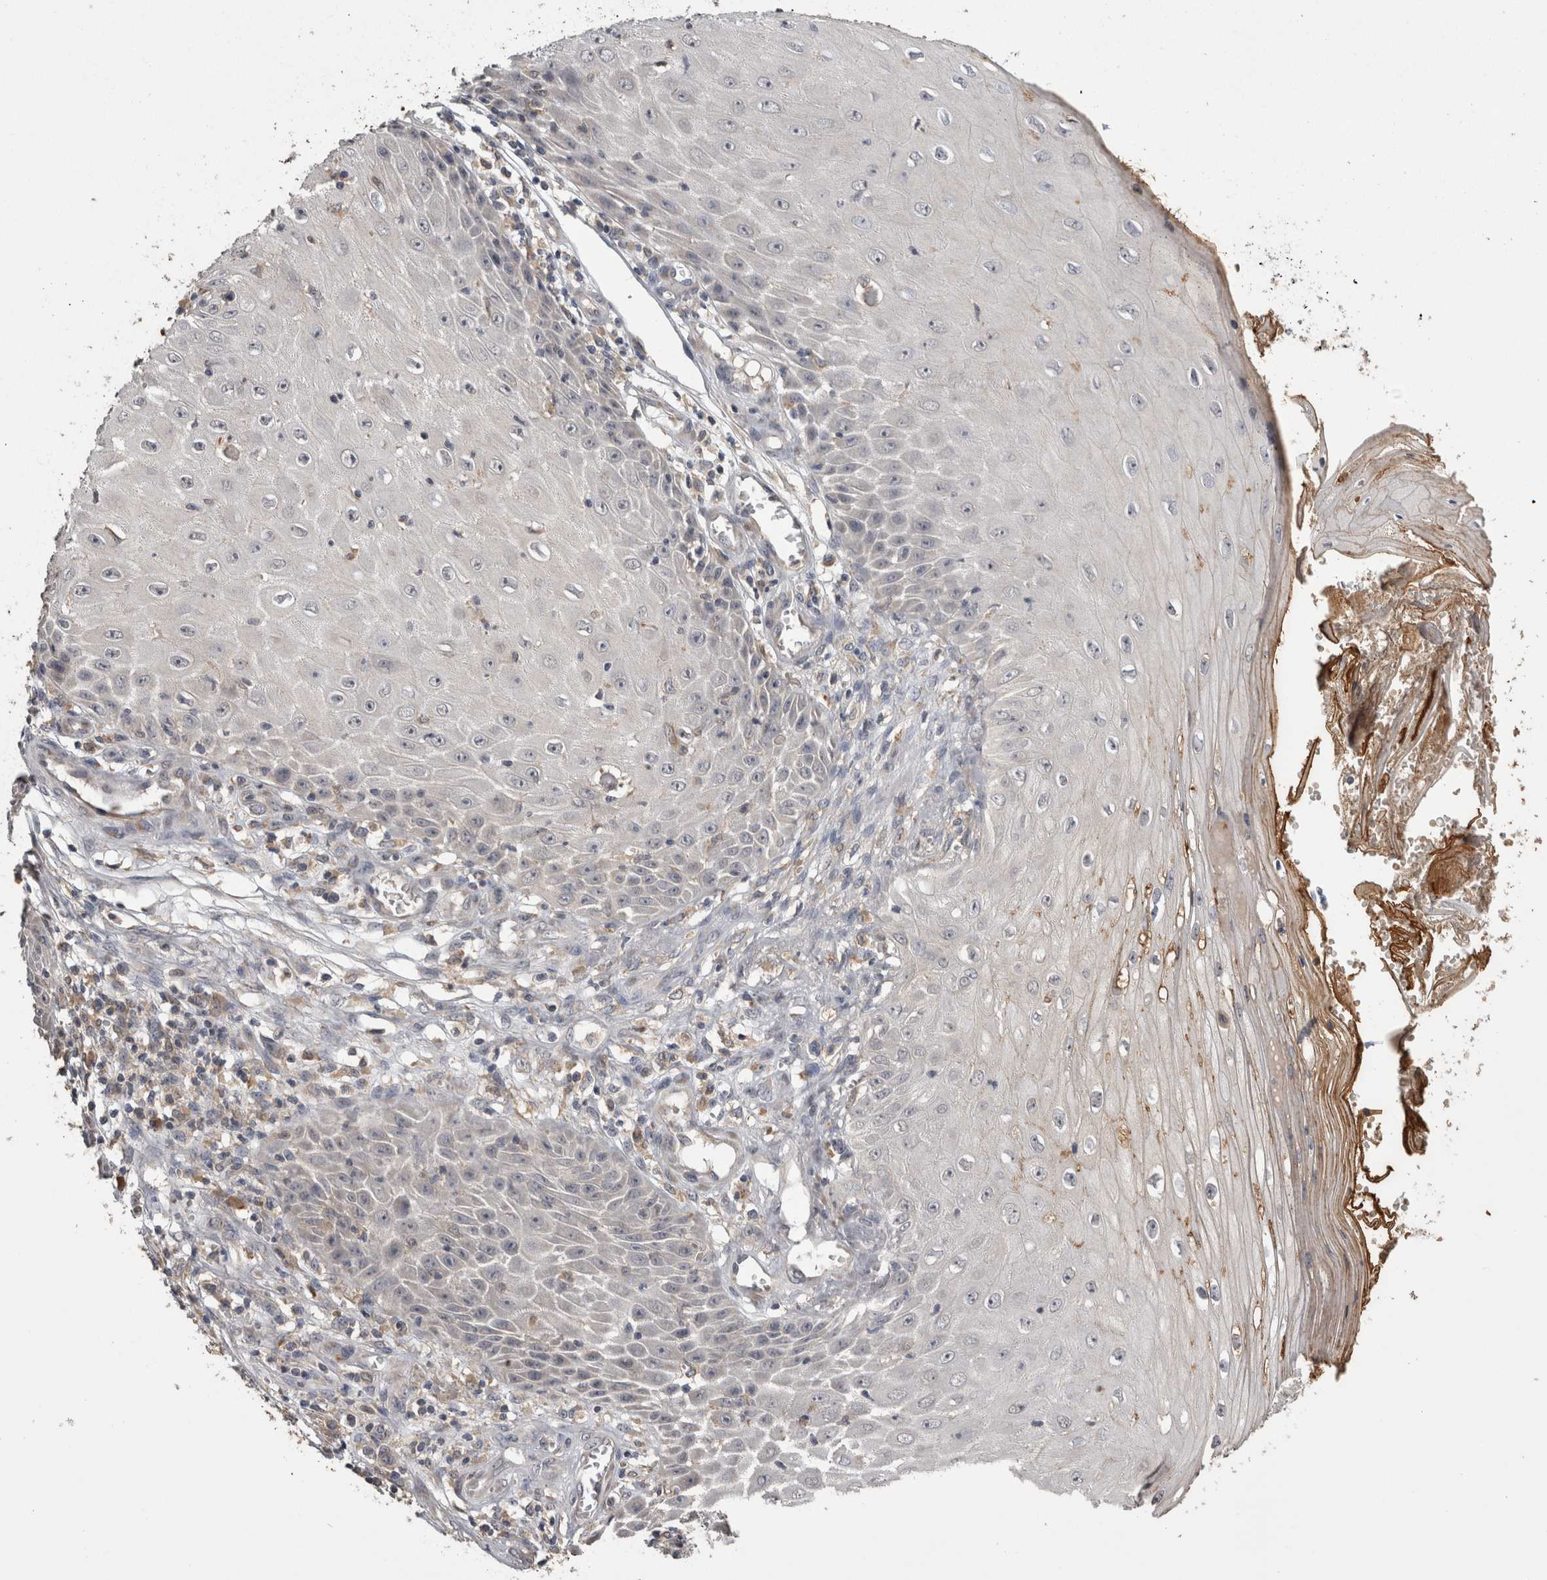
{"staining": {"intensity": "negative", "quantity": "none", "location": "none"}, "tissue": "skin cancer", "cell_type": "Tumor cells", "image_type": "cancer", "snomed": [{"axis": "morphology", "description": "Squamous cell carcinoma, NOS"}, {"axis": "topography", "description": "Skin"}], "caption": "DAB (3,3'-diaminobenzidine) immunohistochemical staining of human squamous cell carcinoma (skin) demonstrates no significant staining in tumor cells. The staining is performed using DAB (3,3'-diaminobenzidine) brown chromogen with nuclei counter-stained in using hematoxylin.", "gene": "ANXA13", "patient": {"sex": "female", "age": 73}}